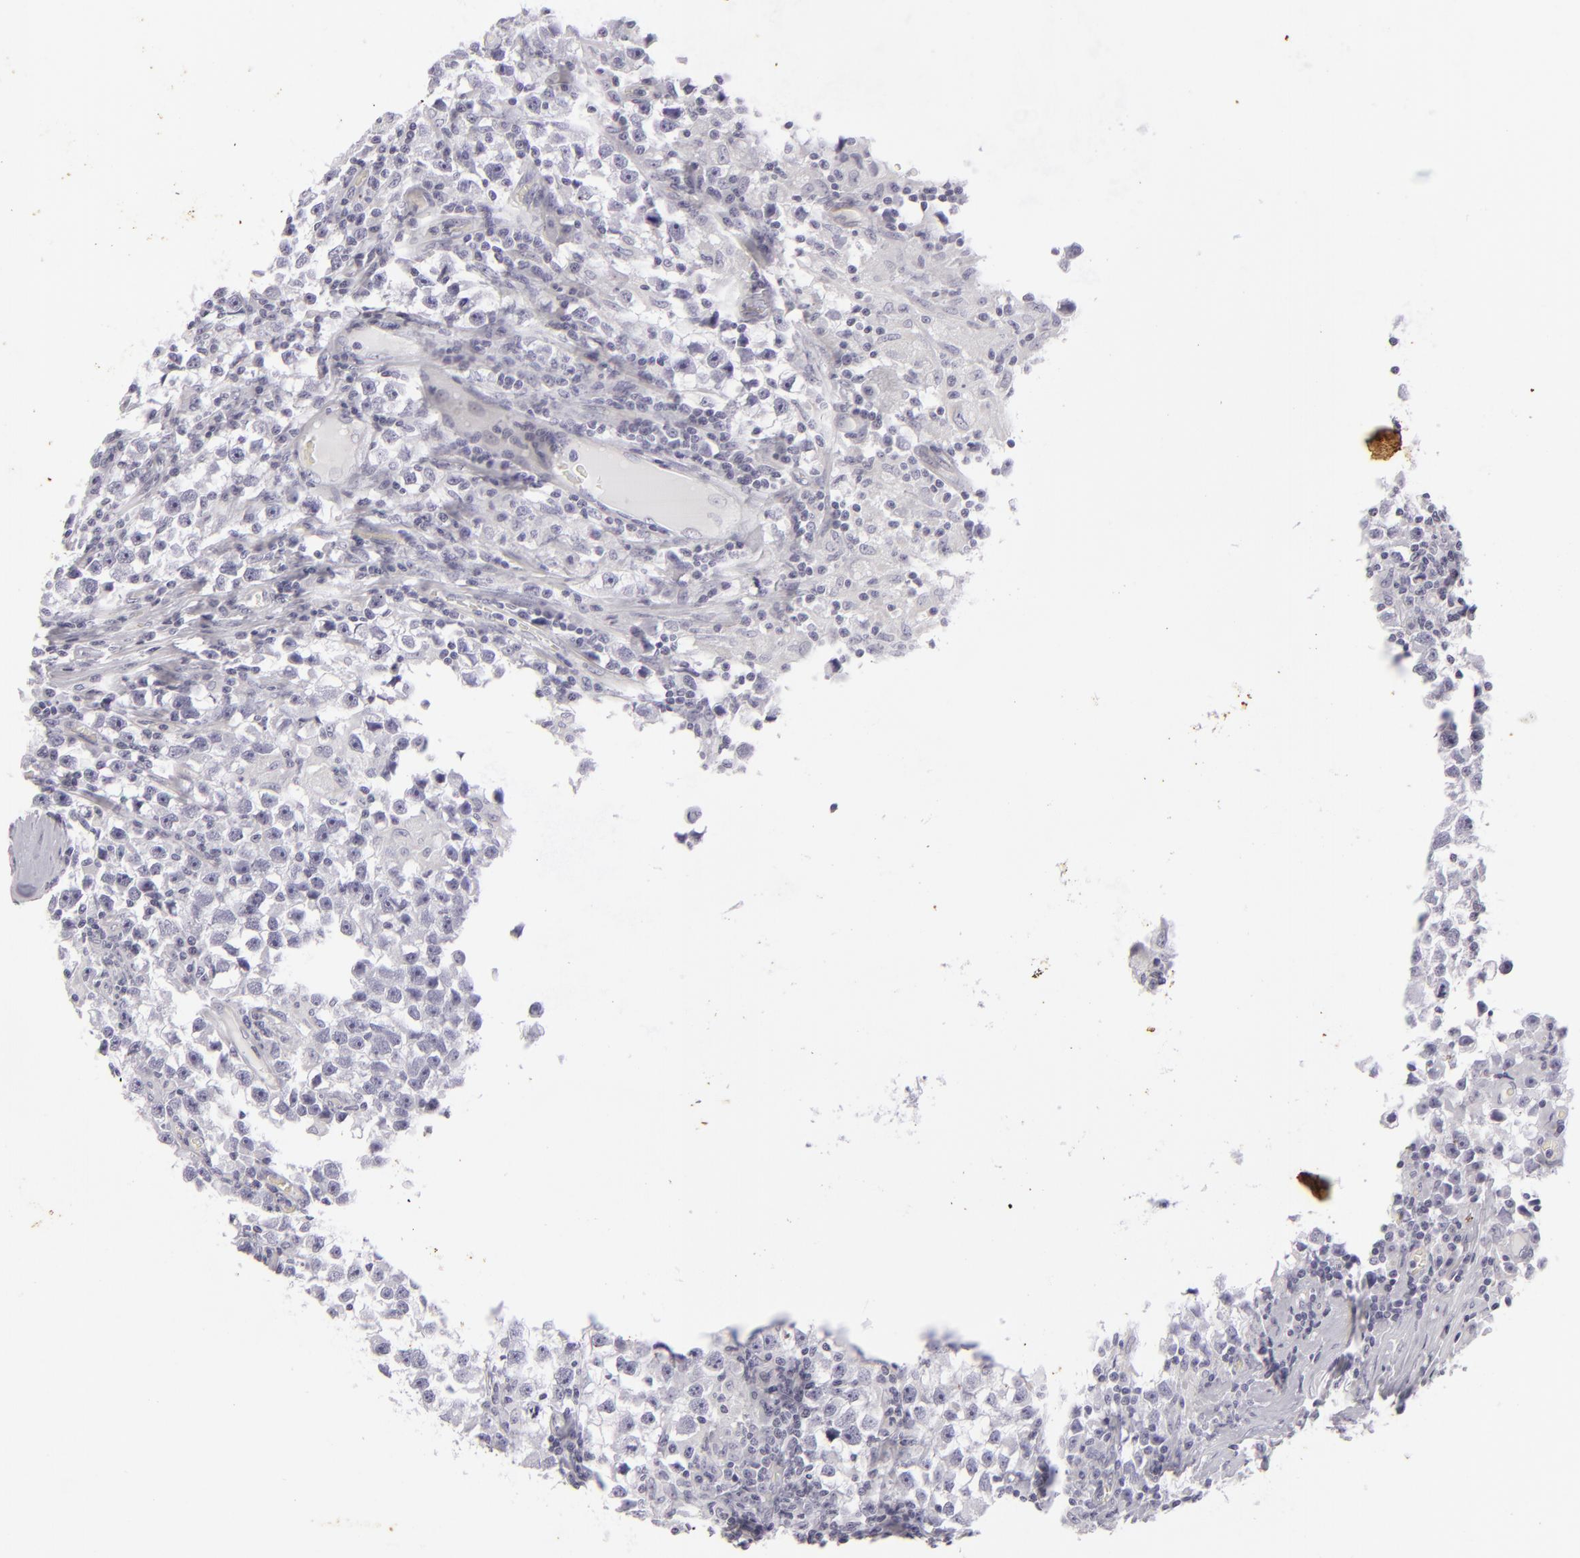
{"staining": {"intensity": "negative", "quantity": "none", "location": "none"}, "tissue": "testis cancer", "cell_type": "Tumor cells", "image_type": "cancer", "snomed": [{"axis": "morphology", "description": "Seminoma, NOS"}, {"axis": "topography", "description": "Testis"}], "caption": "There is no significant expression in tumor cells of testis cancer.", "gene": "KRT1", "patient": {"sex": "male", "age": 33}}